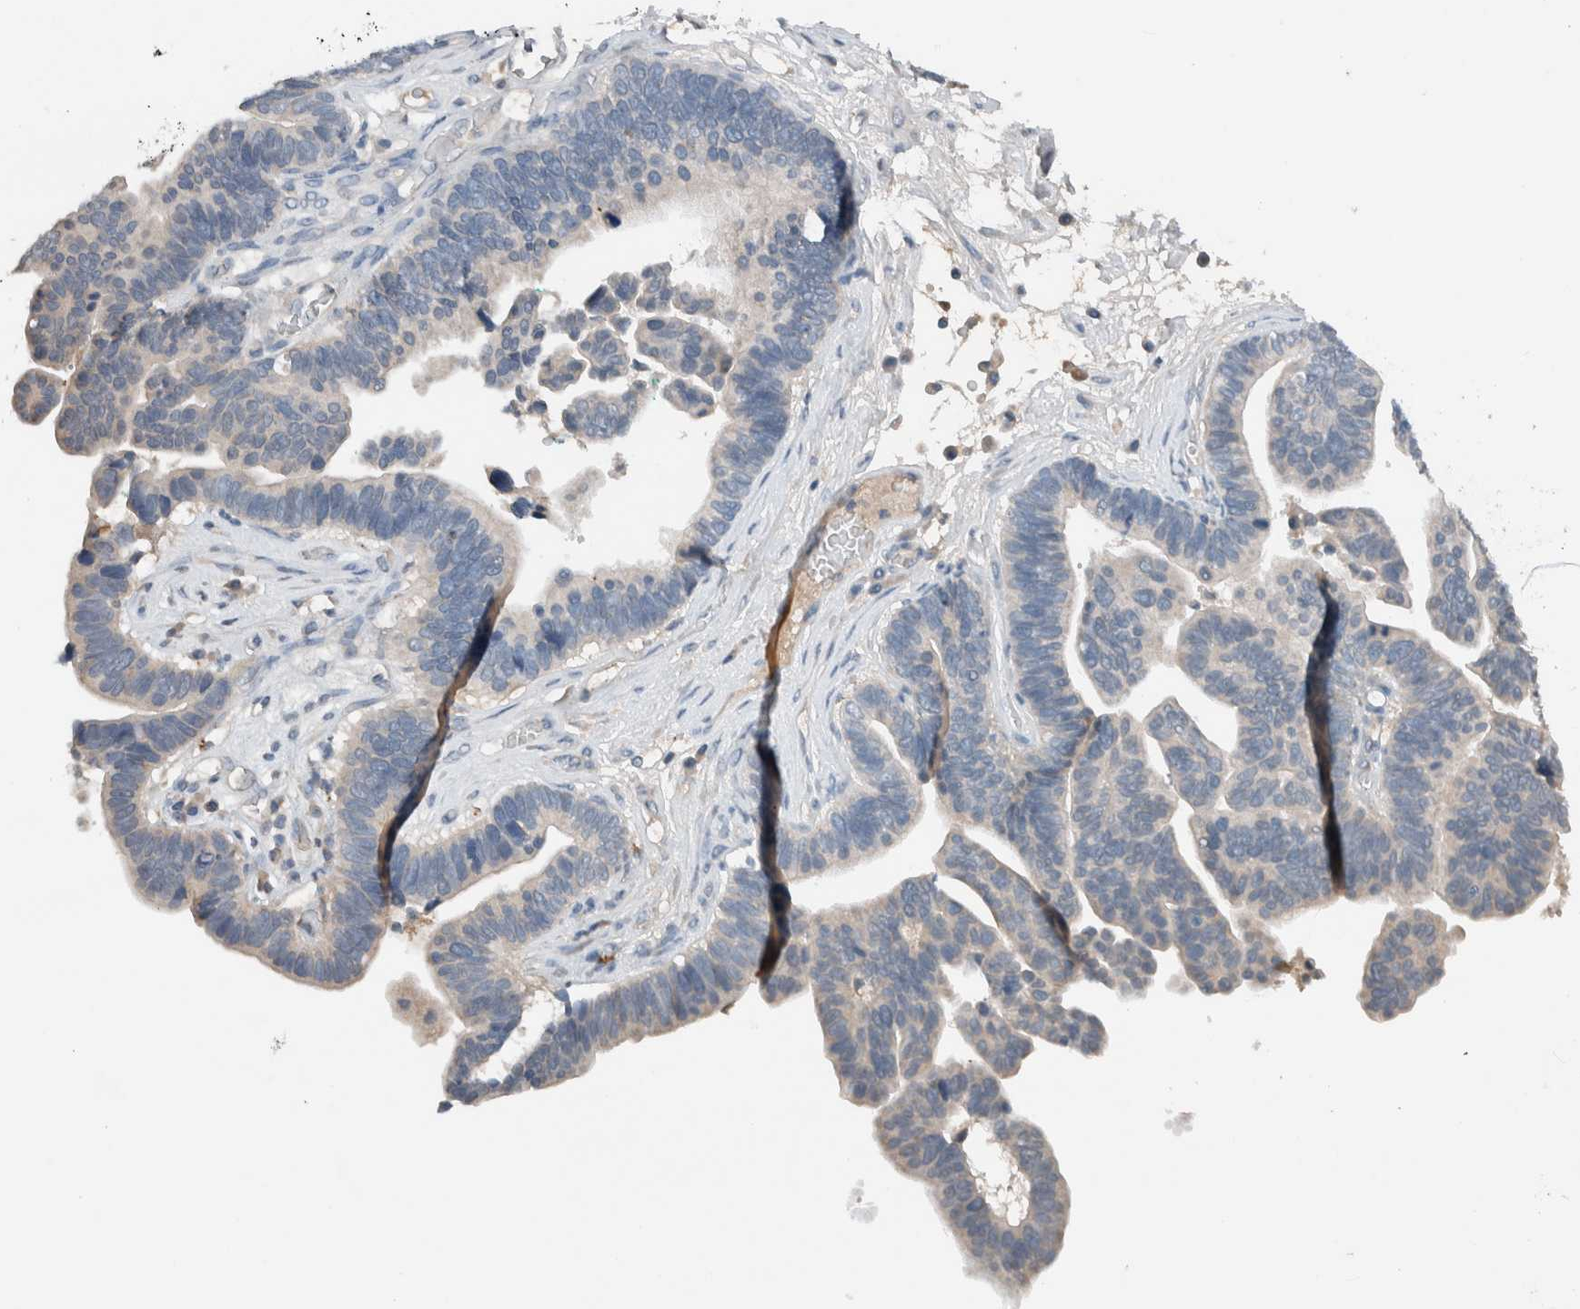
{"staining": {"intensity": "negative", "quantity": "none", "location": "none"}, "tissue": "ovarian cancer", "cell_type": "Tumor cells", "image_type": "cancer", "snomed": [{"axis": "morphology", "description": "Cystadenocarcinoma, serous, NOS"}, {"axis": "topography", "description": "Ovary"}], "caption": "Image shows no protein expression in tumor cells of ovarian cancer tissue. (DAB immunohistochemistry (IHC), high magnification).", "gene": "UGCG", "patient": {"sex": "female", "age": 56}}